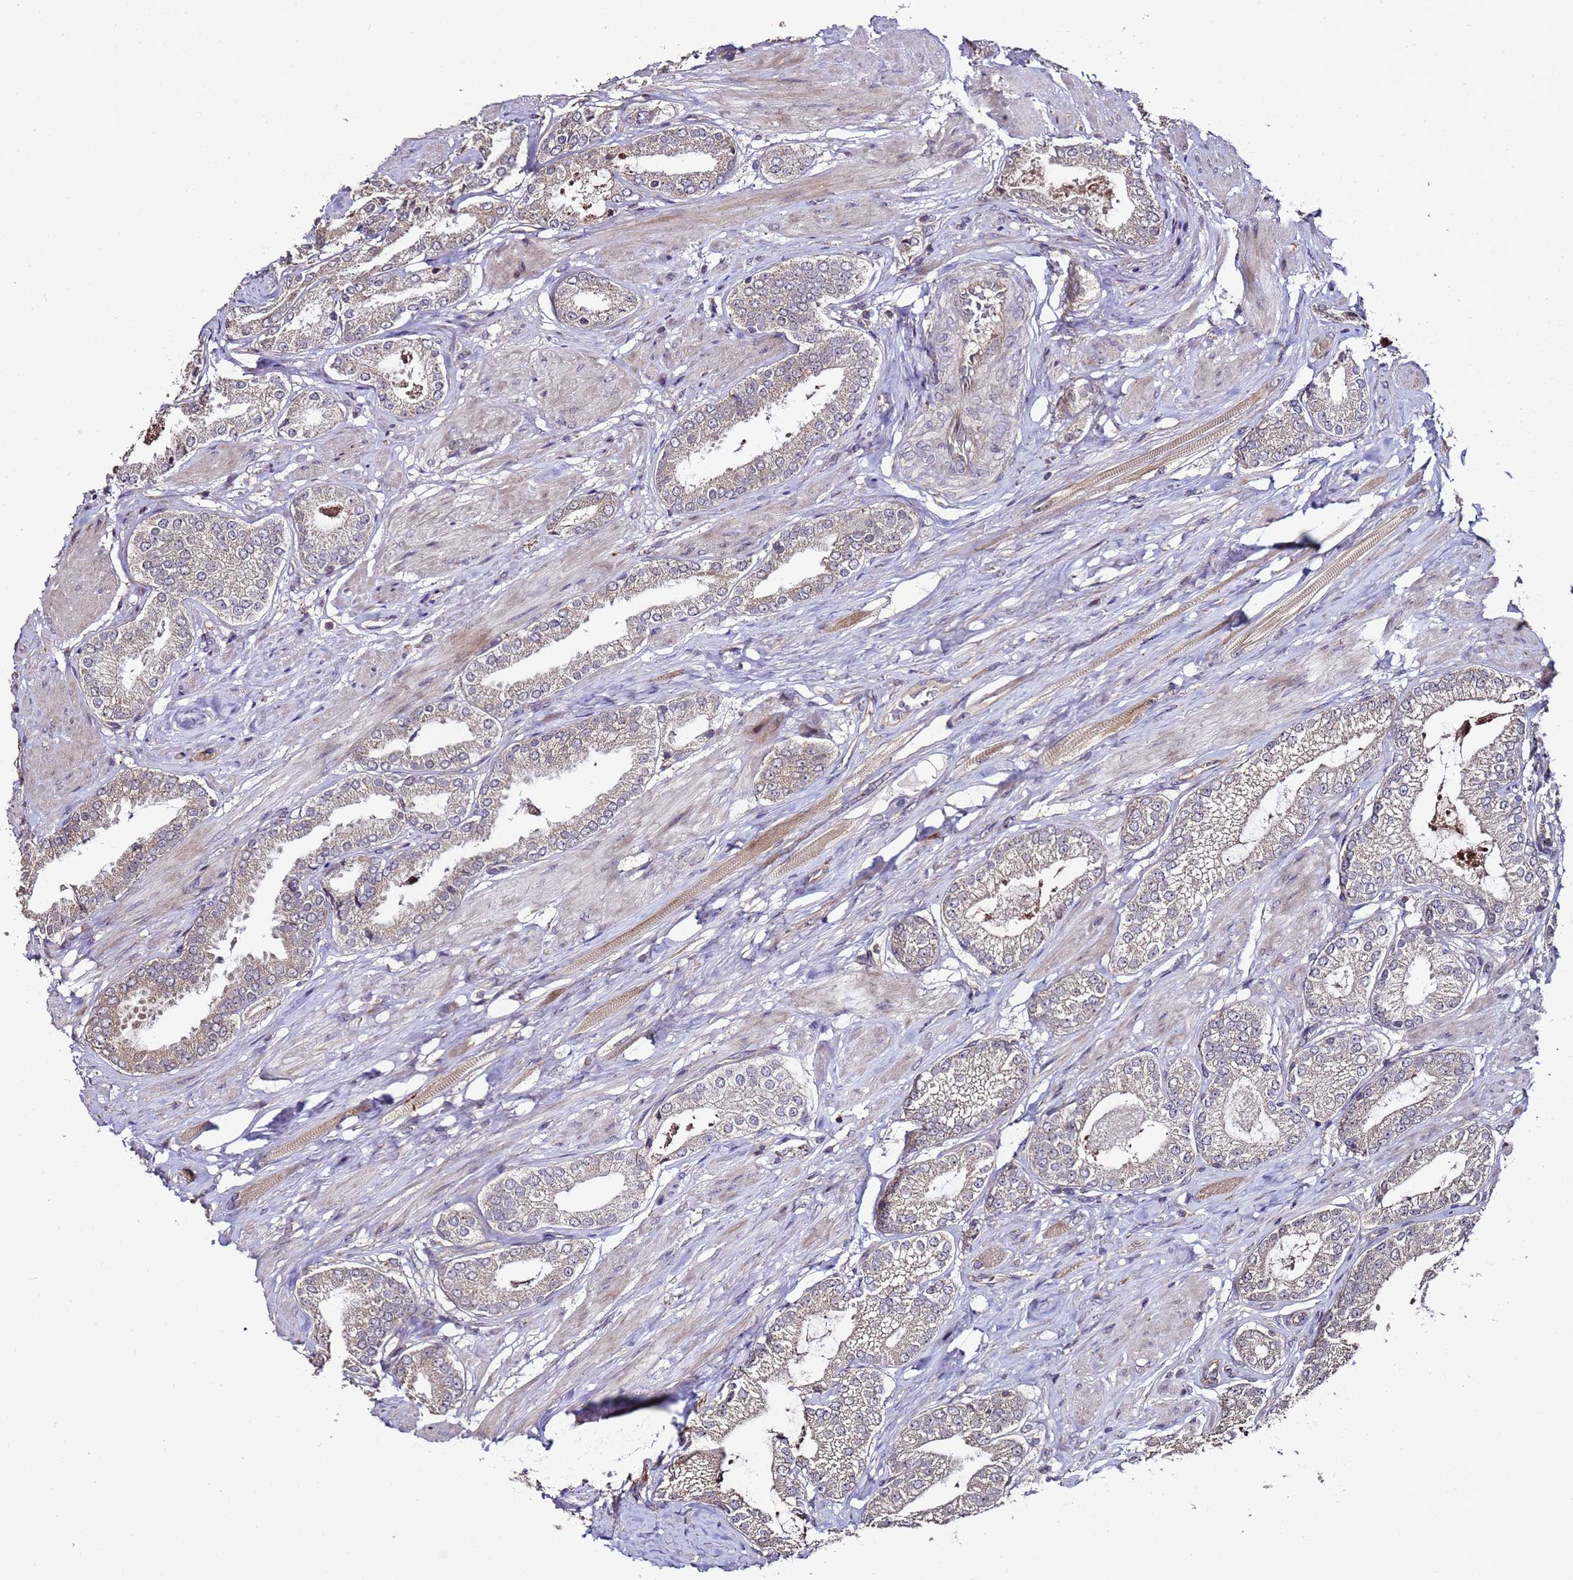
{"staining": {"intensity": "weak", "quantity": "<25%", "location": "cytoplasmic/membranous"}, "tissue": "prostate cancer", "cell_type": "Tumor cells", "image_type": "cancer", "snomed": [{"axis": "morphology", "description": "Adenocarcinoma, High grade"}, {"axis": "topography", "description": "Prostate and seminal vesicle, NOS"}], "caption": "Immunohistochemical staining of prostate high-grade adenocarcinoma displays no significant expression in tumor cells.", "gene": "PRODH", "patient": {"sex": "male", "age": 64}}